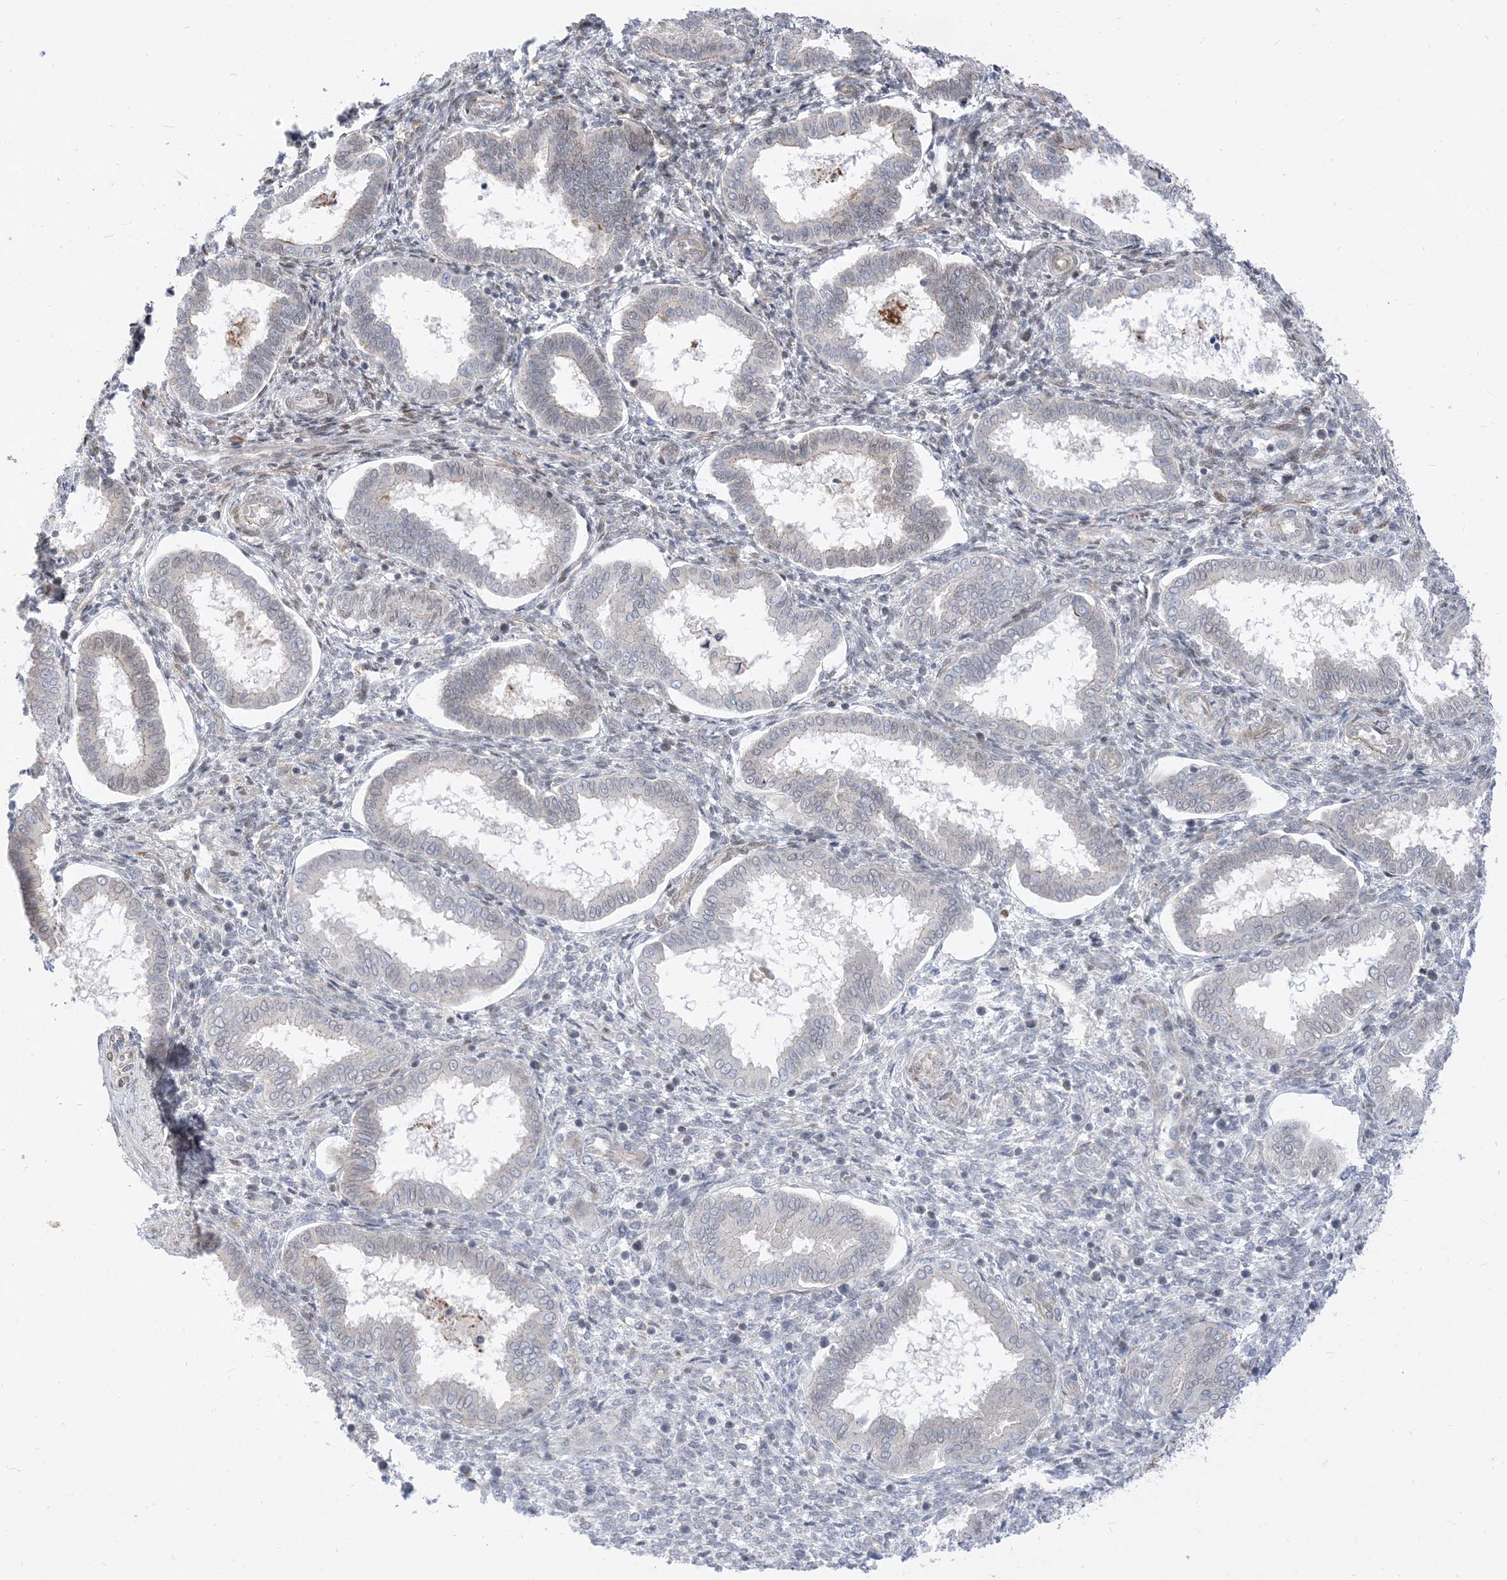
{"staining": {"intensity": "negative", "quantity": "none", "location": "none"}, "tissue": "endometrium", "cell_type": "Cells in endometrial stroma", "image_type": "normal", "snomed": [{"axis": "morphology", "description": "Normal tissue, NOS"}, {"axis": "topography", "description": "Endometrium"}], "caption": "This micrograph is of benign endometrium stained with immunohistochemistry (IHC) to label a protein in brown with the nuclei are counter-stained blue. There is no positivity in cells in endometrial stroma. Brightfield microscopy of IHC stained with DAB (brown) and hematoxylin (blue), captured at high magnification.", "gene": "TYSND1", "patient": {"sex": "female", "age": 24}}